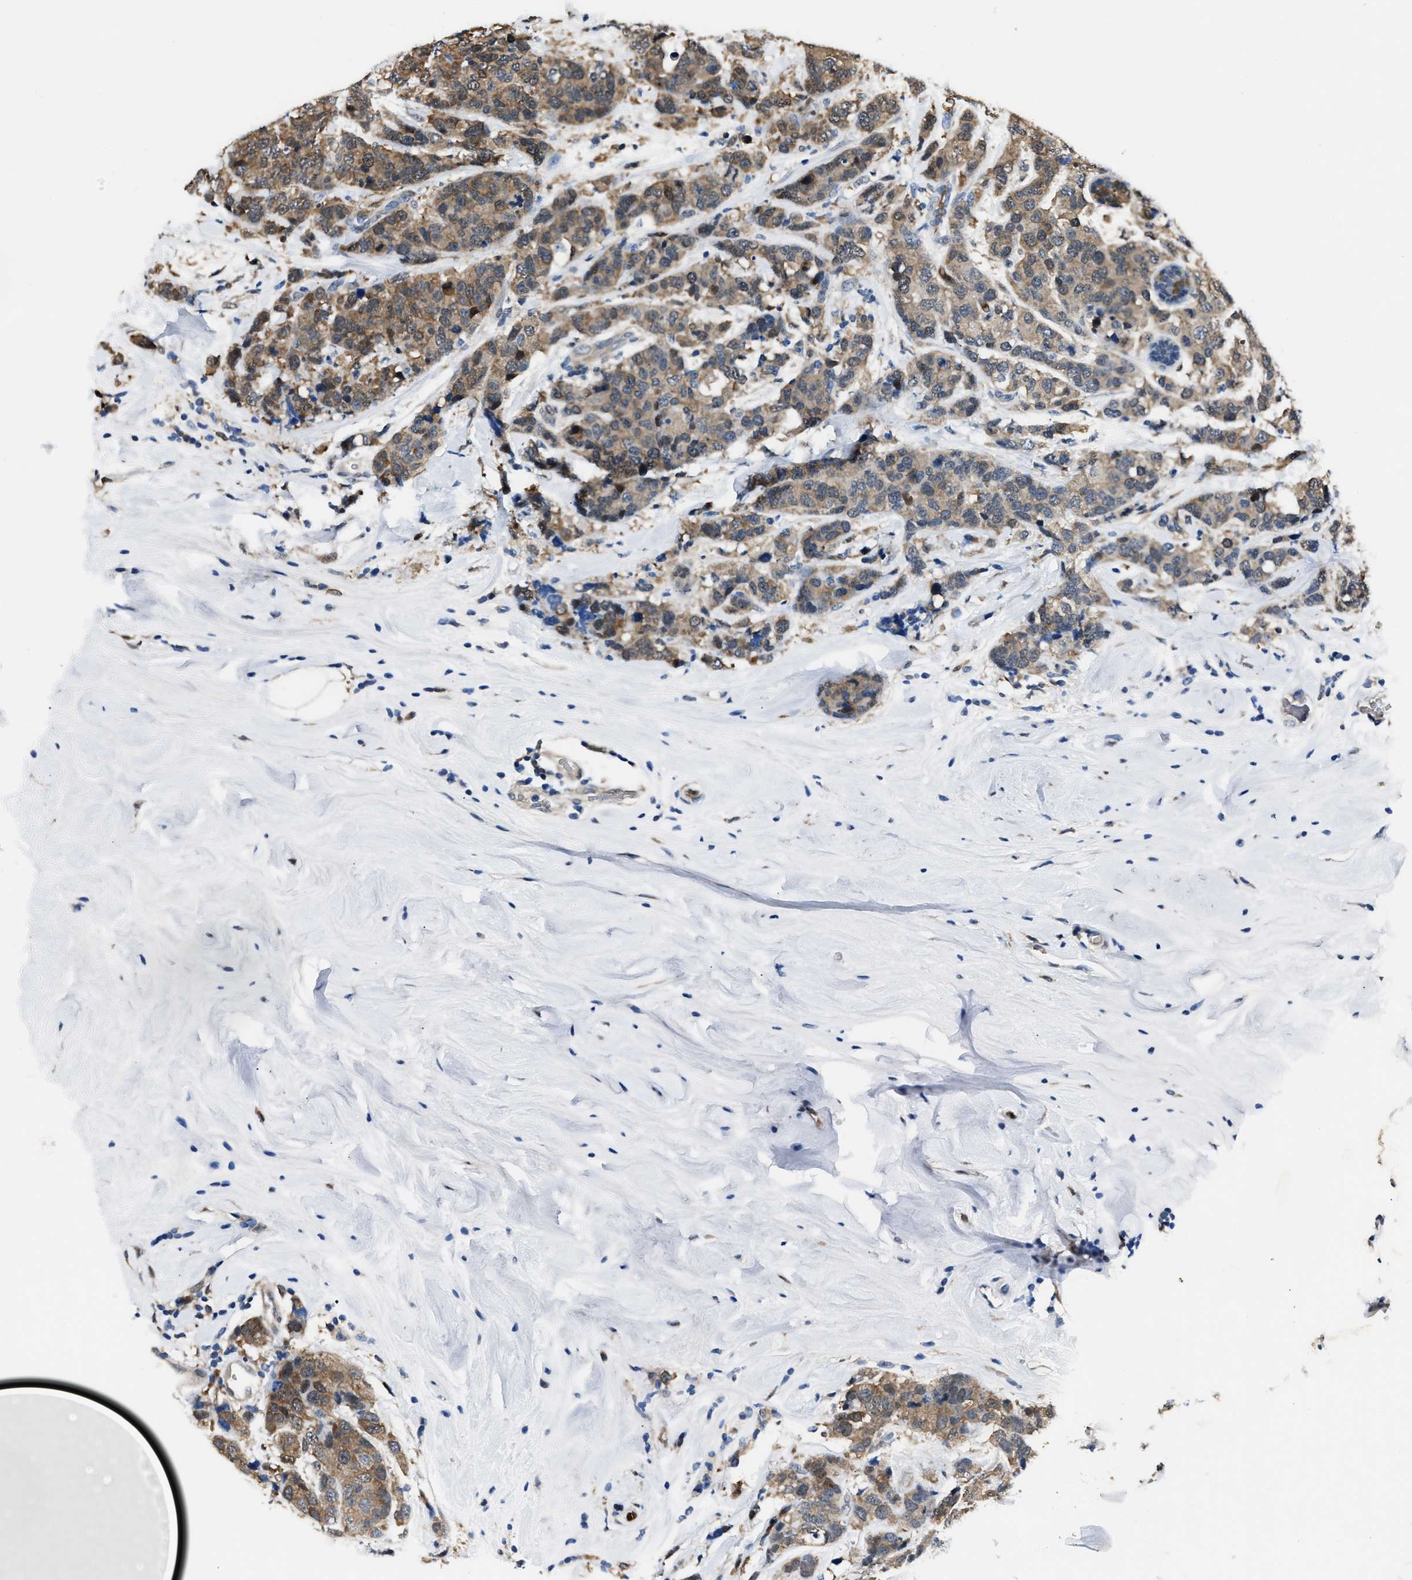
{"staining": {"intensity": "moderate", "quantity": "25%-75%", "location": "cytoplasmic/membranous"}, "tissue": "breast cancer", "cell_type": "Tumor cells", "image_type": "cancer", "snomed": [{"axis": "morphology", "description": "Lobular carcinoma"}, {"axis": "topography", "description": "Breast"}], "caption": "Breast cancer stained with a protein marker exhibits moderate staining in tumor cells.", "gene": "PPA1", "patient": {"sex": "female", "age": 59}}